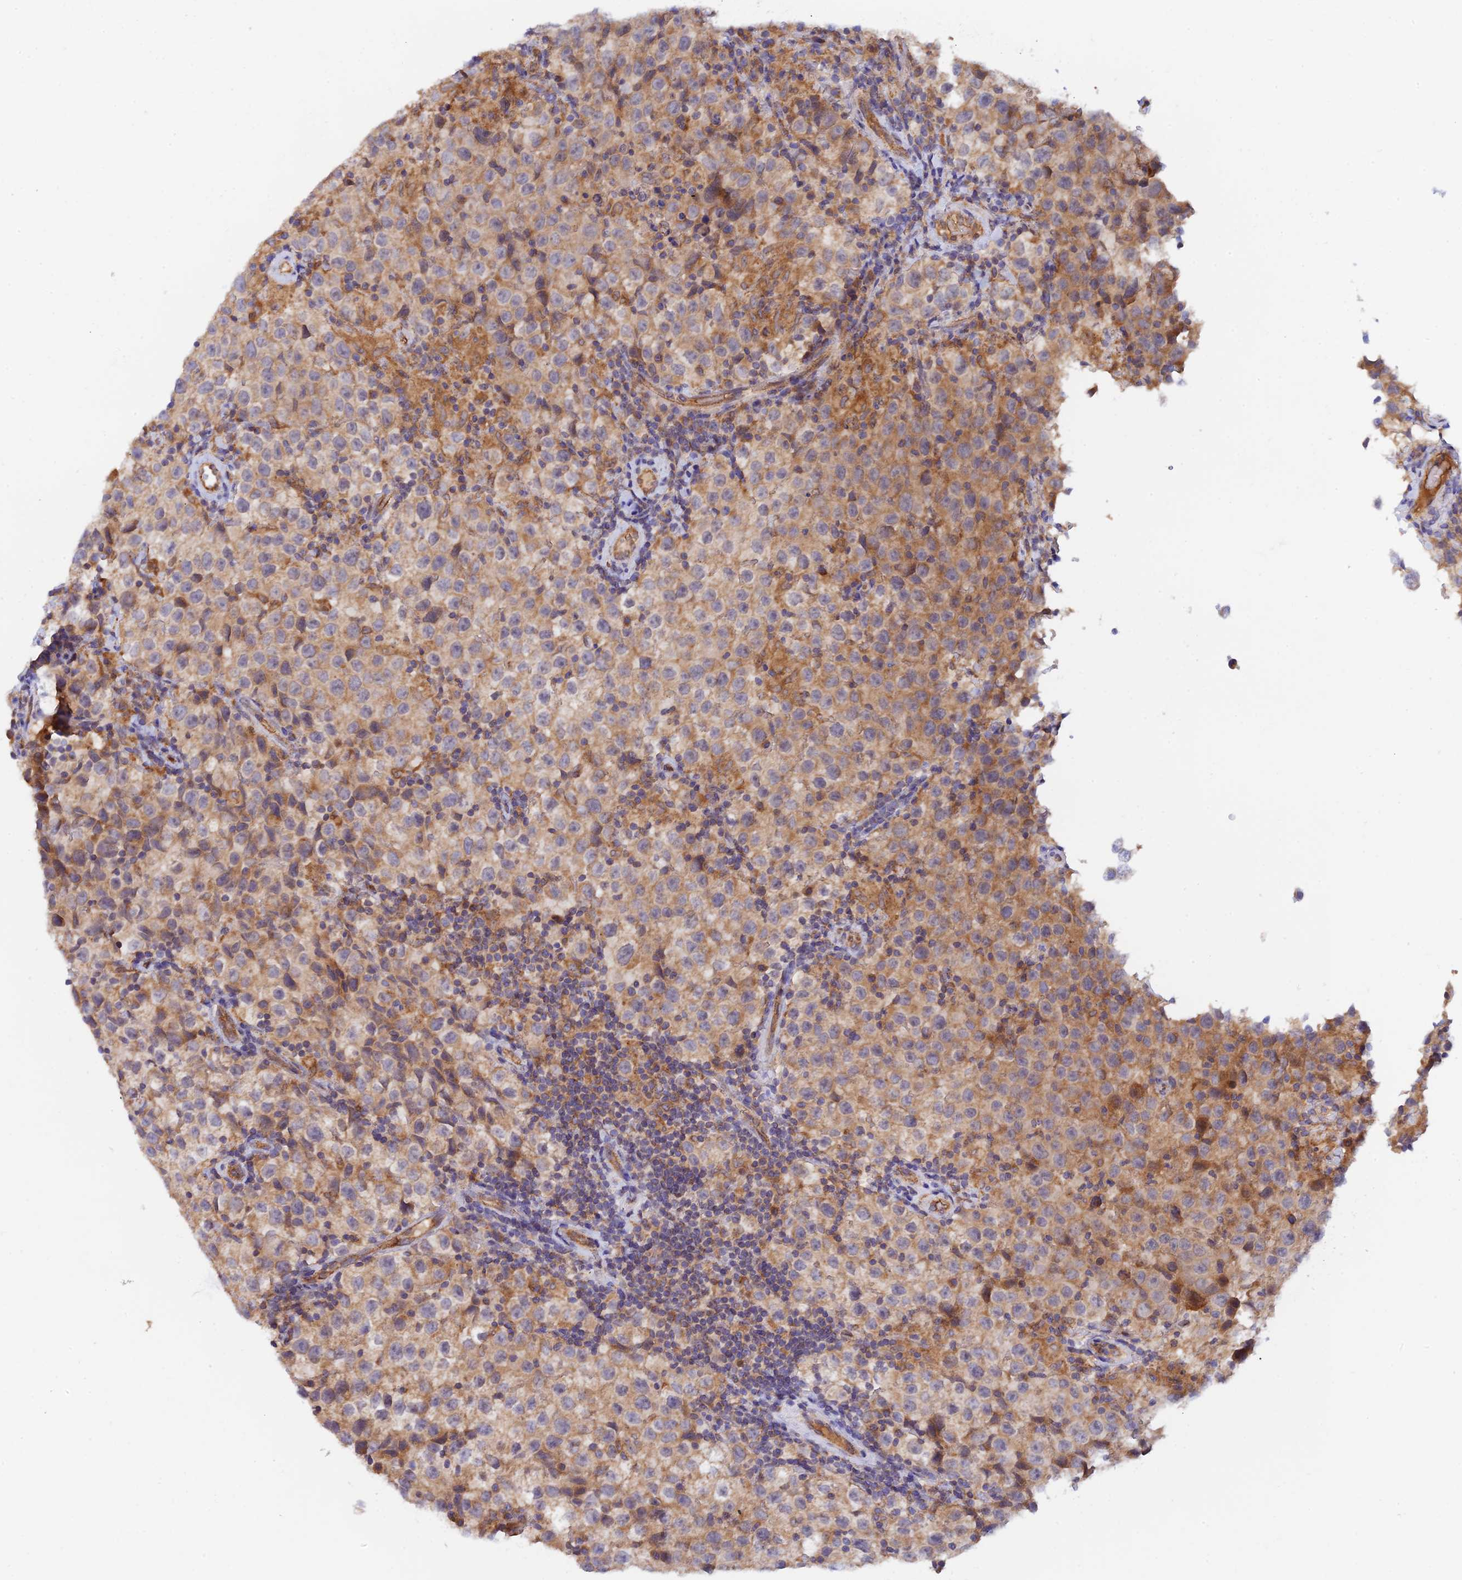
{"staining": {"intensity": "weak", "quantity": ">75%", "location": "cytoplasmic/membranous"}, "tissue": "testis cancer", "cell_type": "Tumor cells", "image_type": "cancer", "snomed": [{"axis": "morphology", "description": "Seminoma, NOS"}, {"axis": "morphology", "description": "Carcinoma, Embryonal, NOS"}, {"axis": "topography", "description": "Testis"}], "caption": "This is a histology image of IHC staining of testis cancer, which shows weak expression in the cytoplasmic/membranous of tumor cells.", "gene": "RANBP6", "patient": {"sex": "male", "age": 41}}